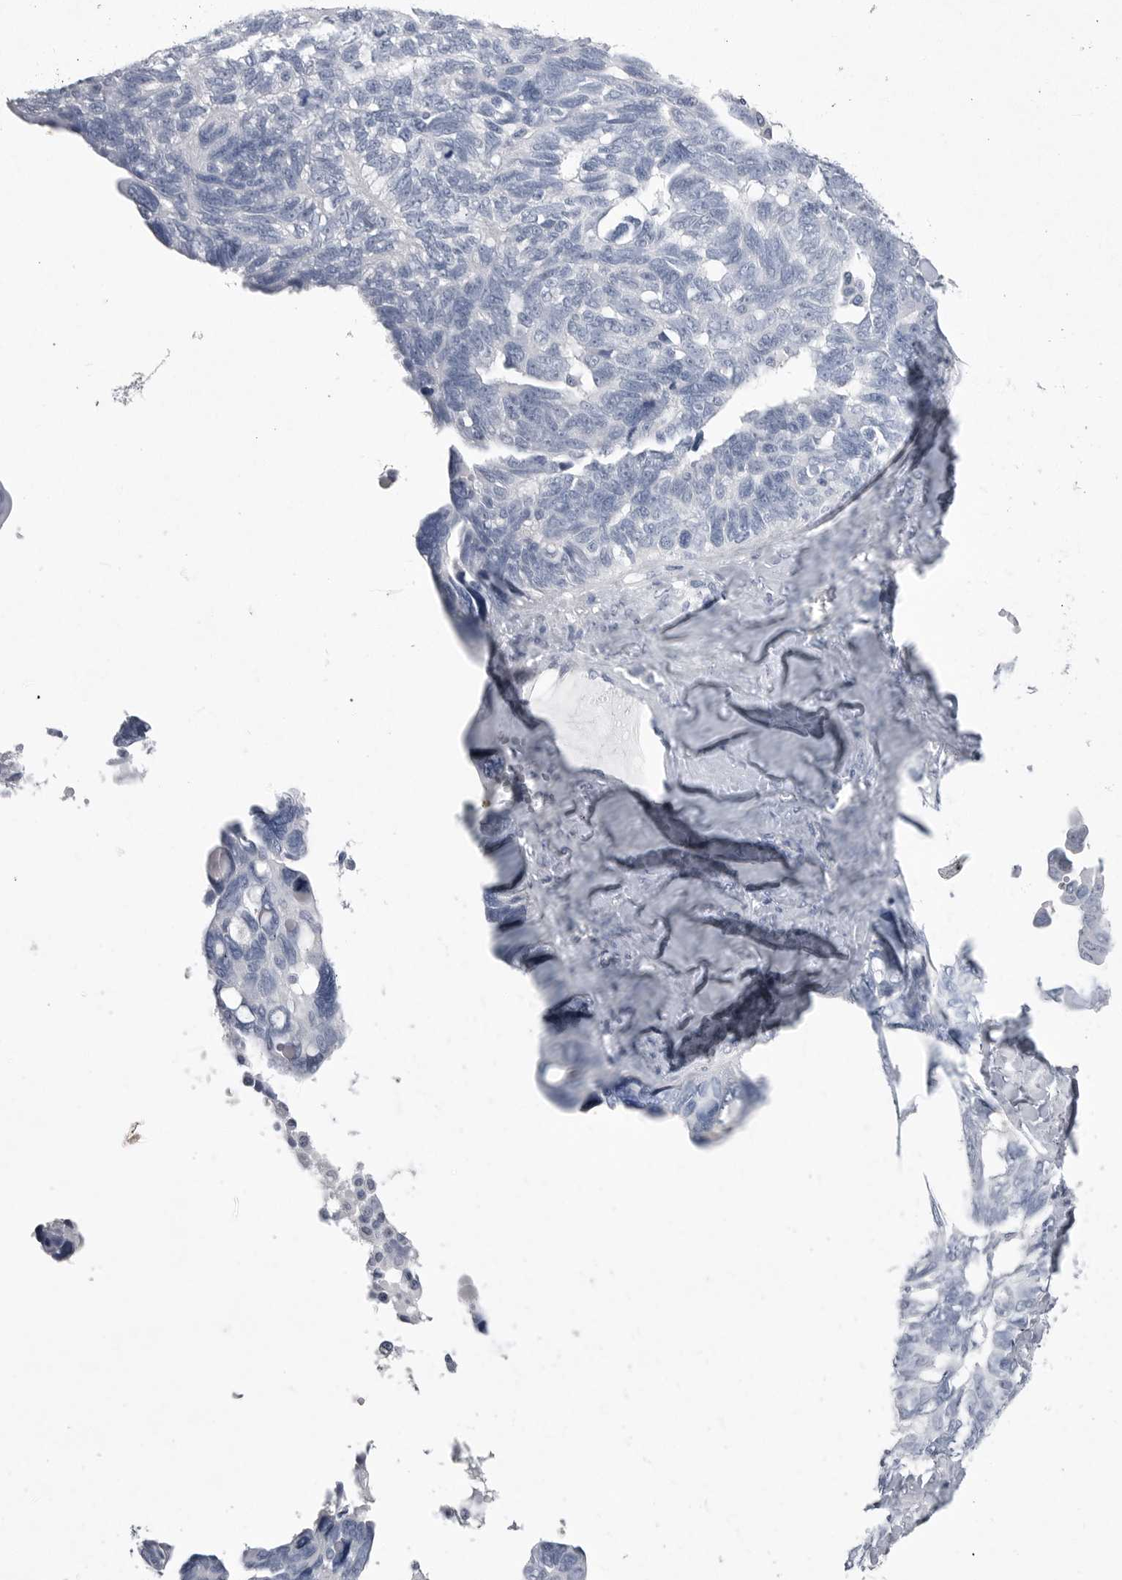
{"staining": {"intensity": "negative", "quantity": "none", "location": "none"}, "tissue": "ovarian cancer", "cell_type": "Tumor cells", "image_type": "cancer", "snomed": [{"axis": "morphology", "description": "Cystadenocarcinoma, serous, NOS"}, {"axis": "topography", "description": "Ovary"}], "caption": "DAB immunohistochemical staining of serous cystadenocarcinoma (ovarian) exhibits no significant staining in tumor cells. The staining is performed using DAB brown chromogen with nuclei counter-stained in using hematoxylin.", "gene": "ABHD12", "patient": {"sex": "female", "age": 79}}